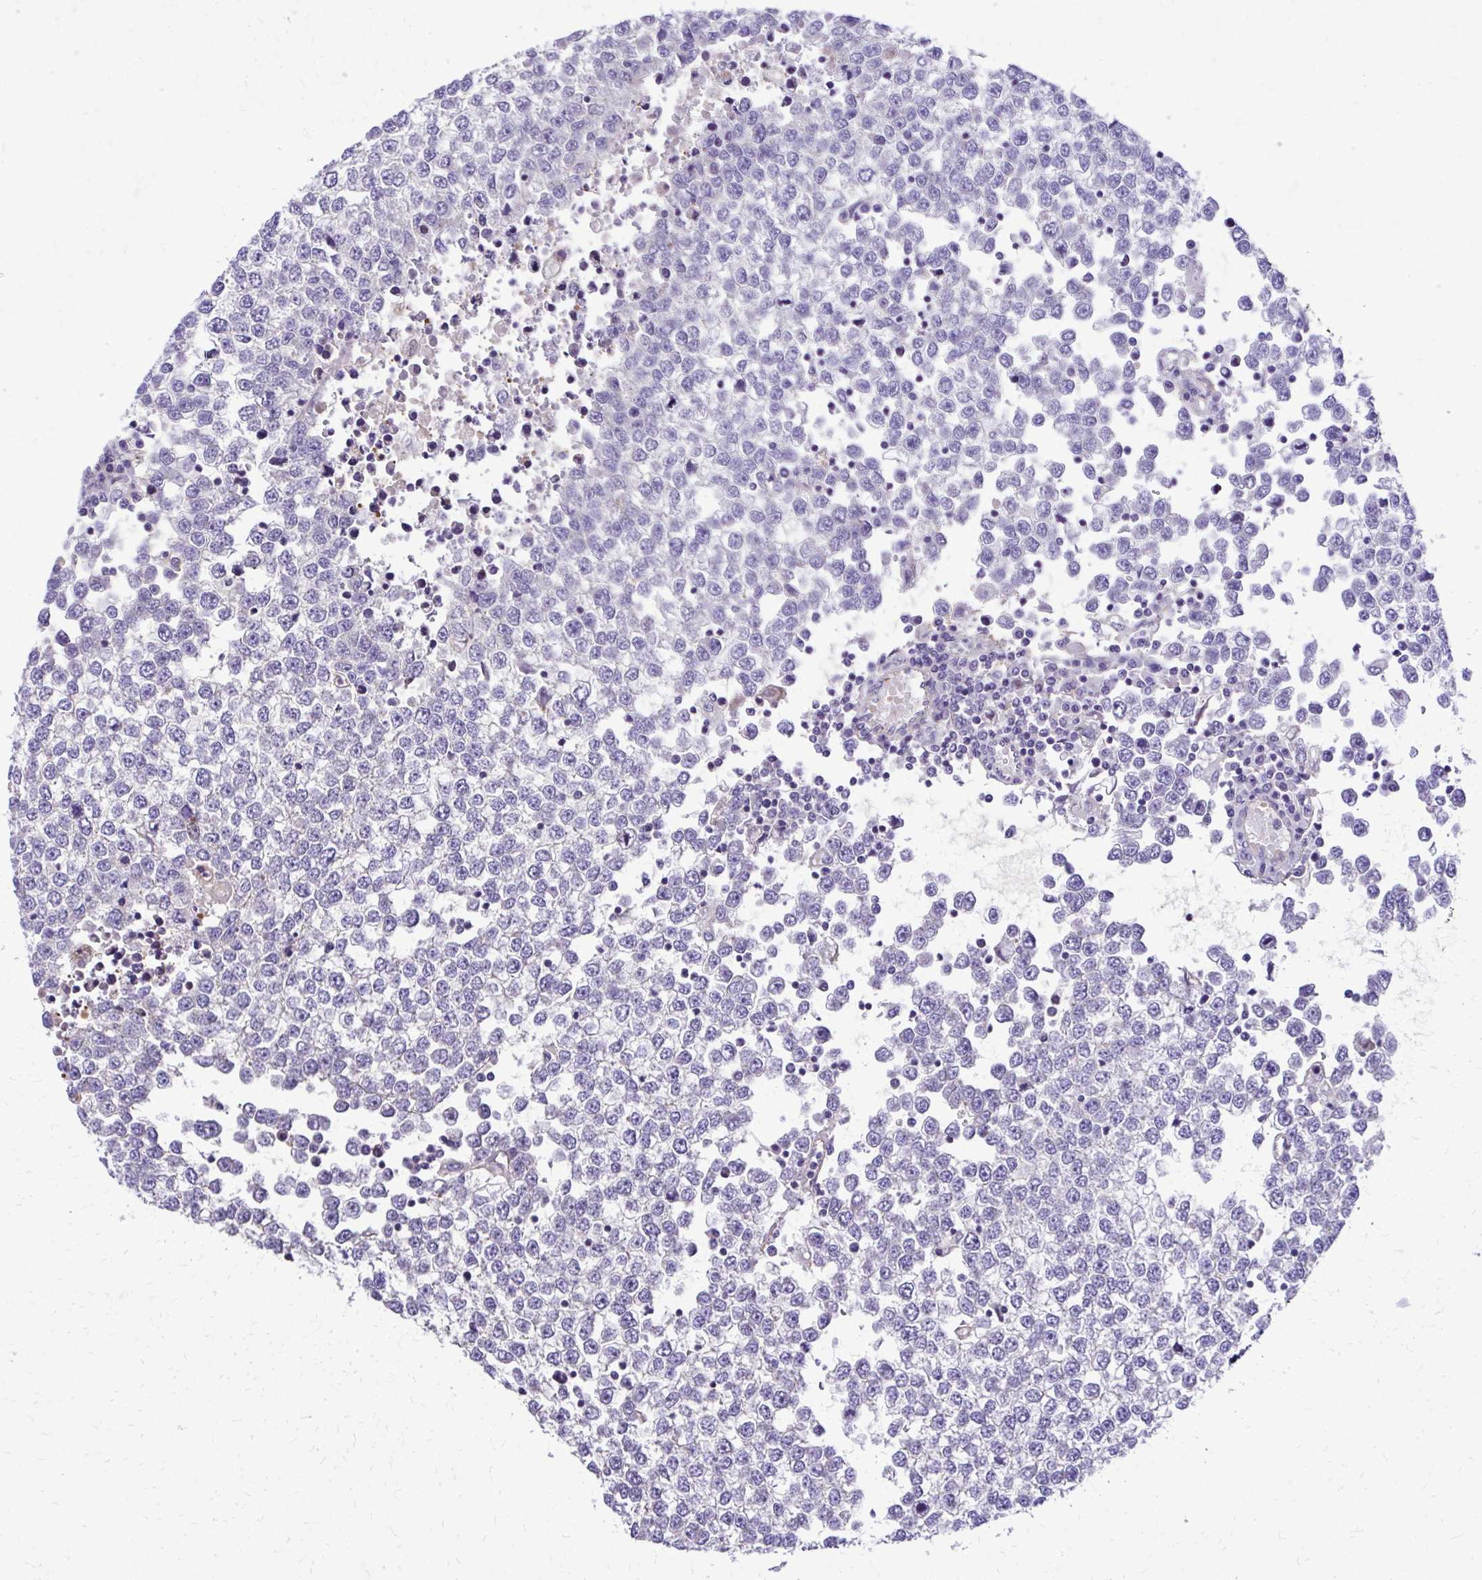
{"staining": {"intensity": "negative", "quantity": "none", "location": "none"}, "tissue": "testis cancer", "cell_type": "Tumor cells", "image_type": "cancer", "snomed": [{"axis": "morphology", "description": "Seminoma, NOS"}, {"axis": "topography", "description": "Testis"}], "caption": "The immunohistochemistry image has no significant expression in tumor cells of testis cancer tissue. (IHC, brightfield microscopy, high magnification).", "gene": "RUNDC3B", "patient": {"sex": "male", "age": 65}}